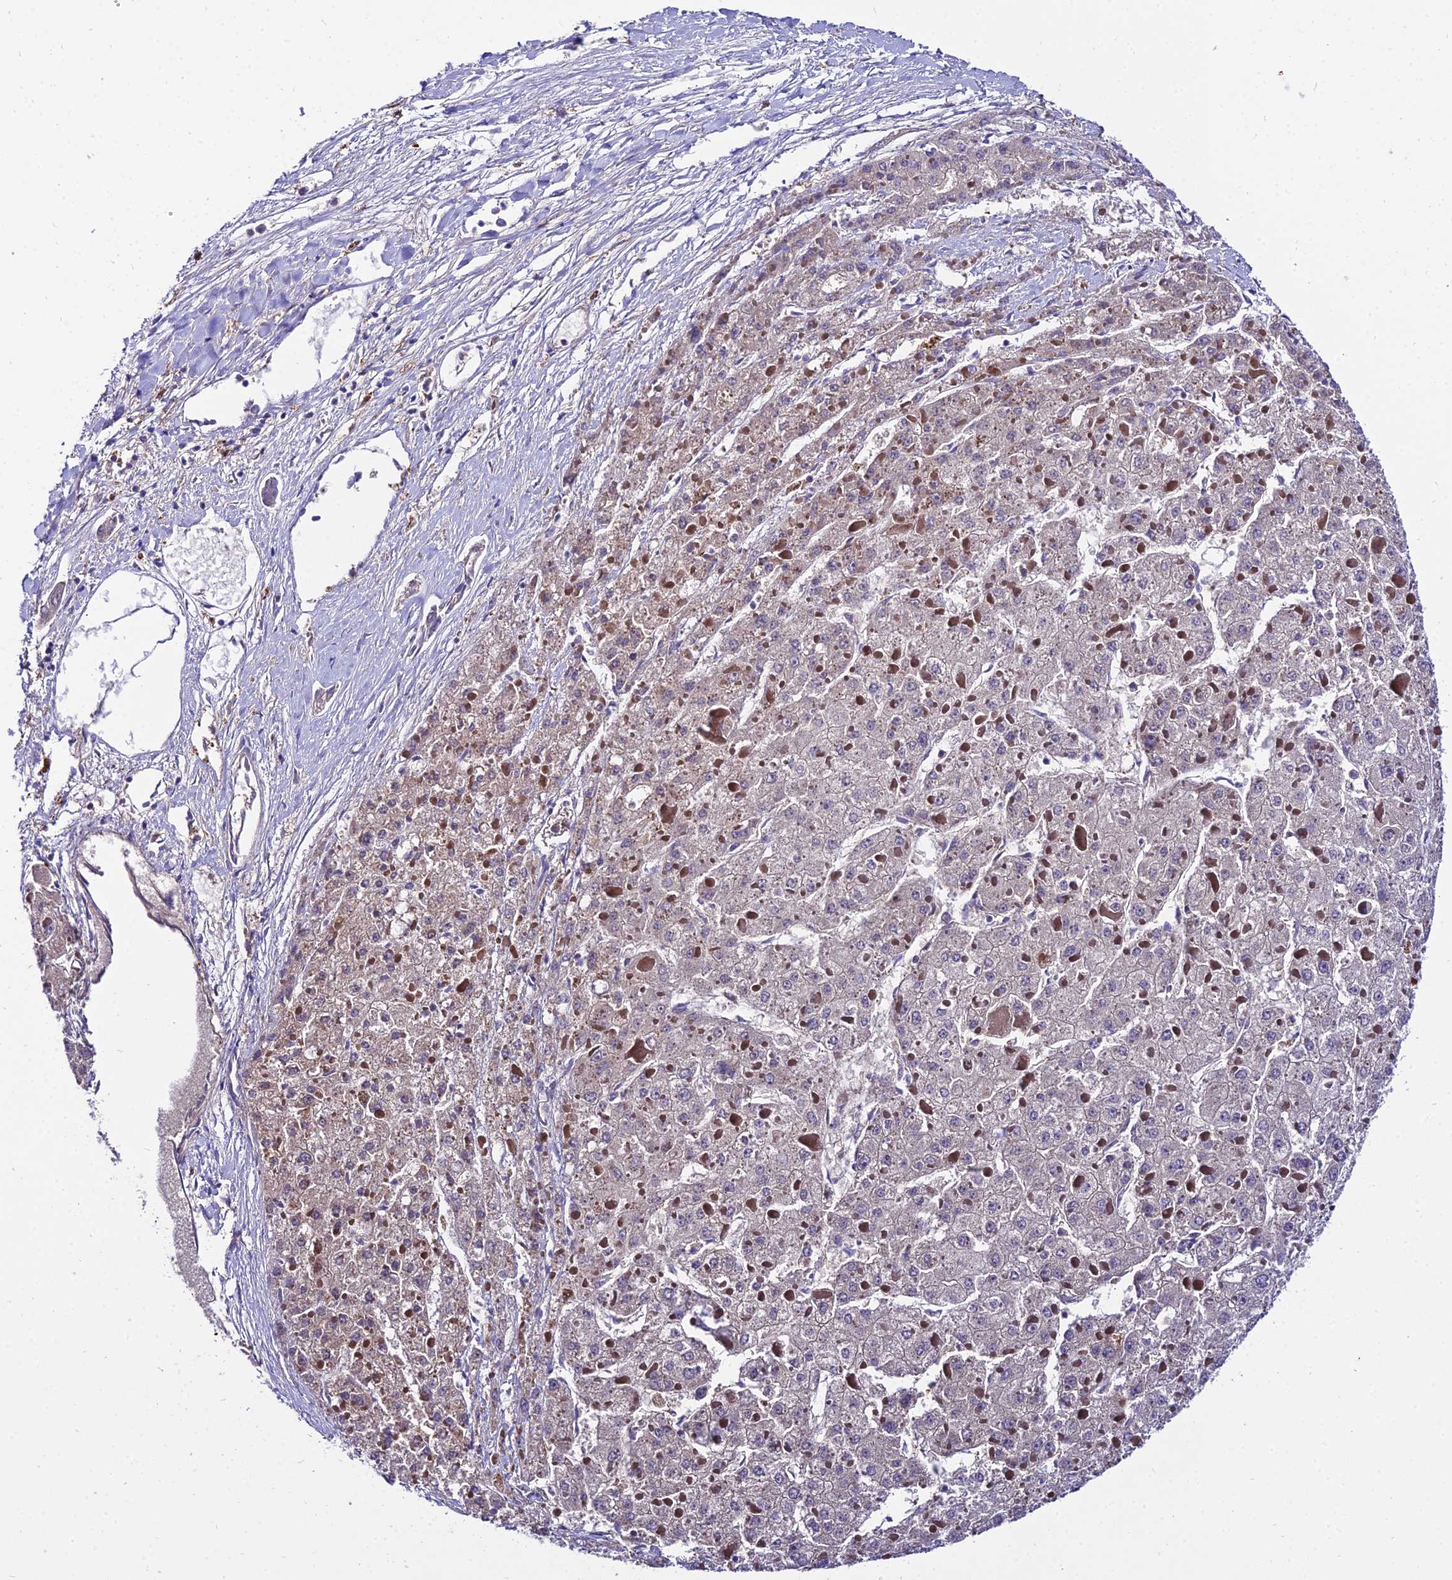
{"staining": {"intensity": "negative", "quantity": "none", "location": "none"}, "tissue": "liver cancer", "cell_type": "Tumor cells", "image_type": "cancer", "snomed": [{"axis": "morphology", "description": "Carcinoma, Hepatocellular, NOS"}, {"axis": "topography", "description": "Liver"}], "caption": "An image of liver cancer (hepatocellular carcinoma) stained for a protein shows no brown staining in tumor cells.", "gene": "C2orf69", "patient": {"sex": "female", "age": 73}}